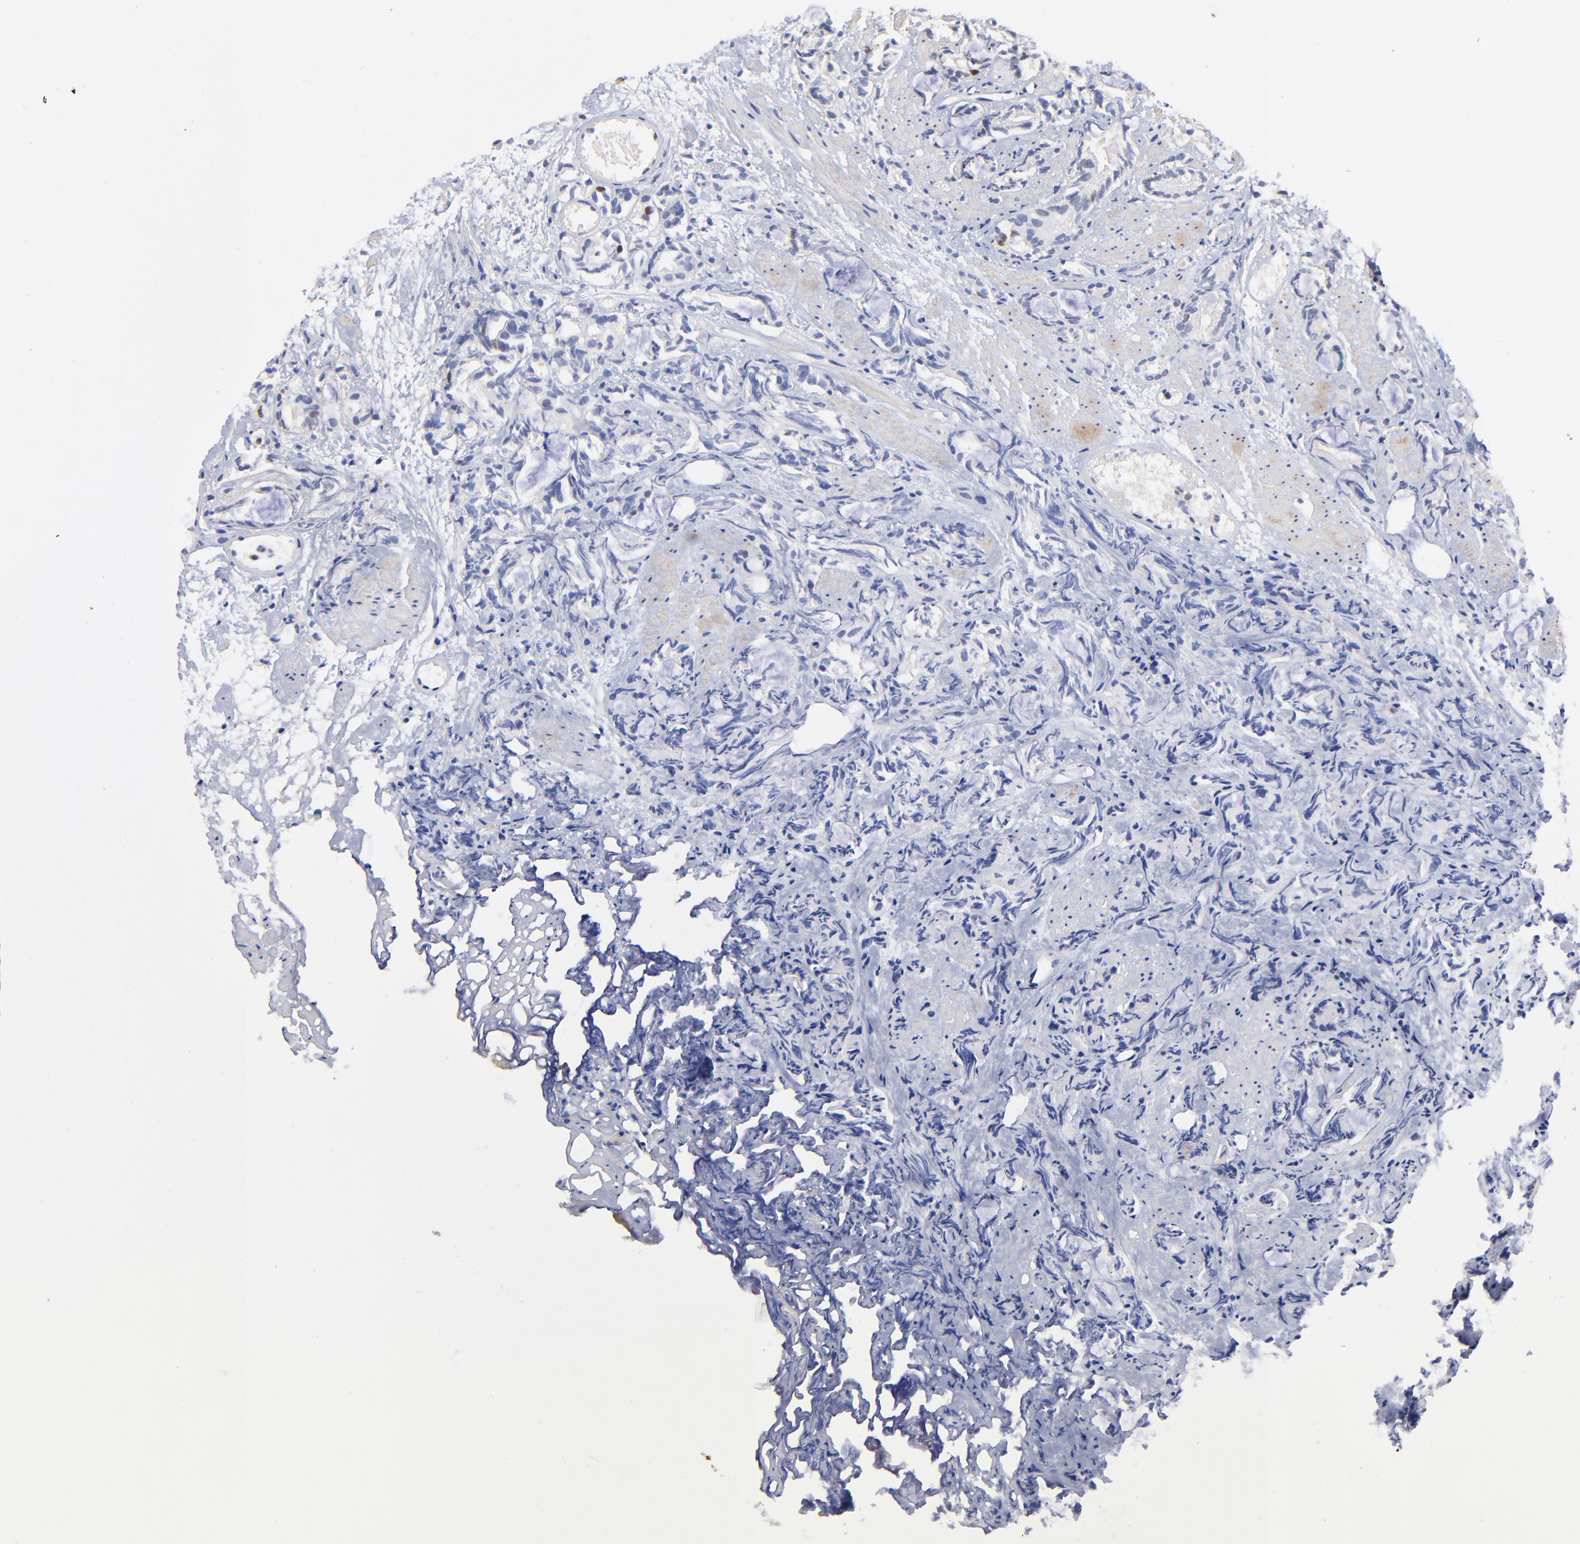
{"staining": {"intensity": "negative", "quantity": "none", "location": "none"}, "tissue": "prostate cancer", "cell_type": "Tumor cells", "image_type": "cancer", "snomed": [{"axis": "morphology", "description": "Adenocarcinoma, High grade"}, {"axis": "topography", "description": "Prostate"}], "caption": "Tumor cells are negative for protein expression in human prostate cancer (high-grade adenocarcinoma). (Brightfield microscopy of DAB immunohistochemistry at high magnification).", "gene": "DCTPP1", "patient": {"sex": "male", "age": 85}}